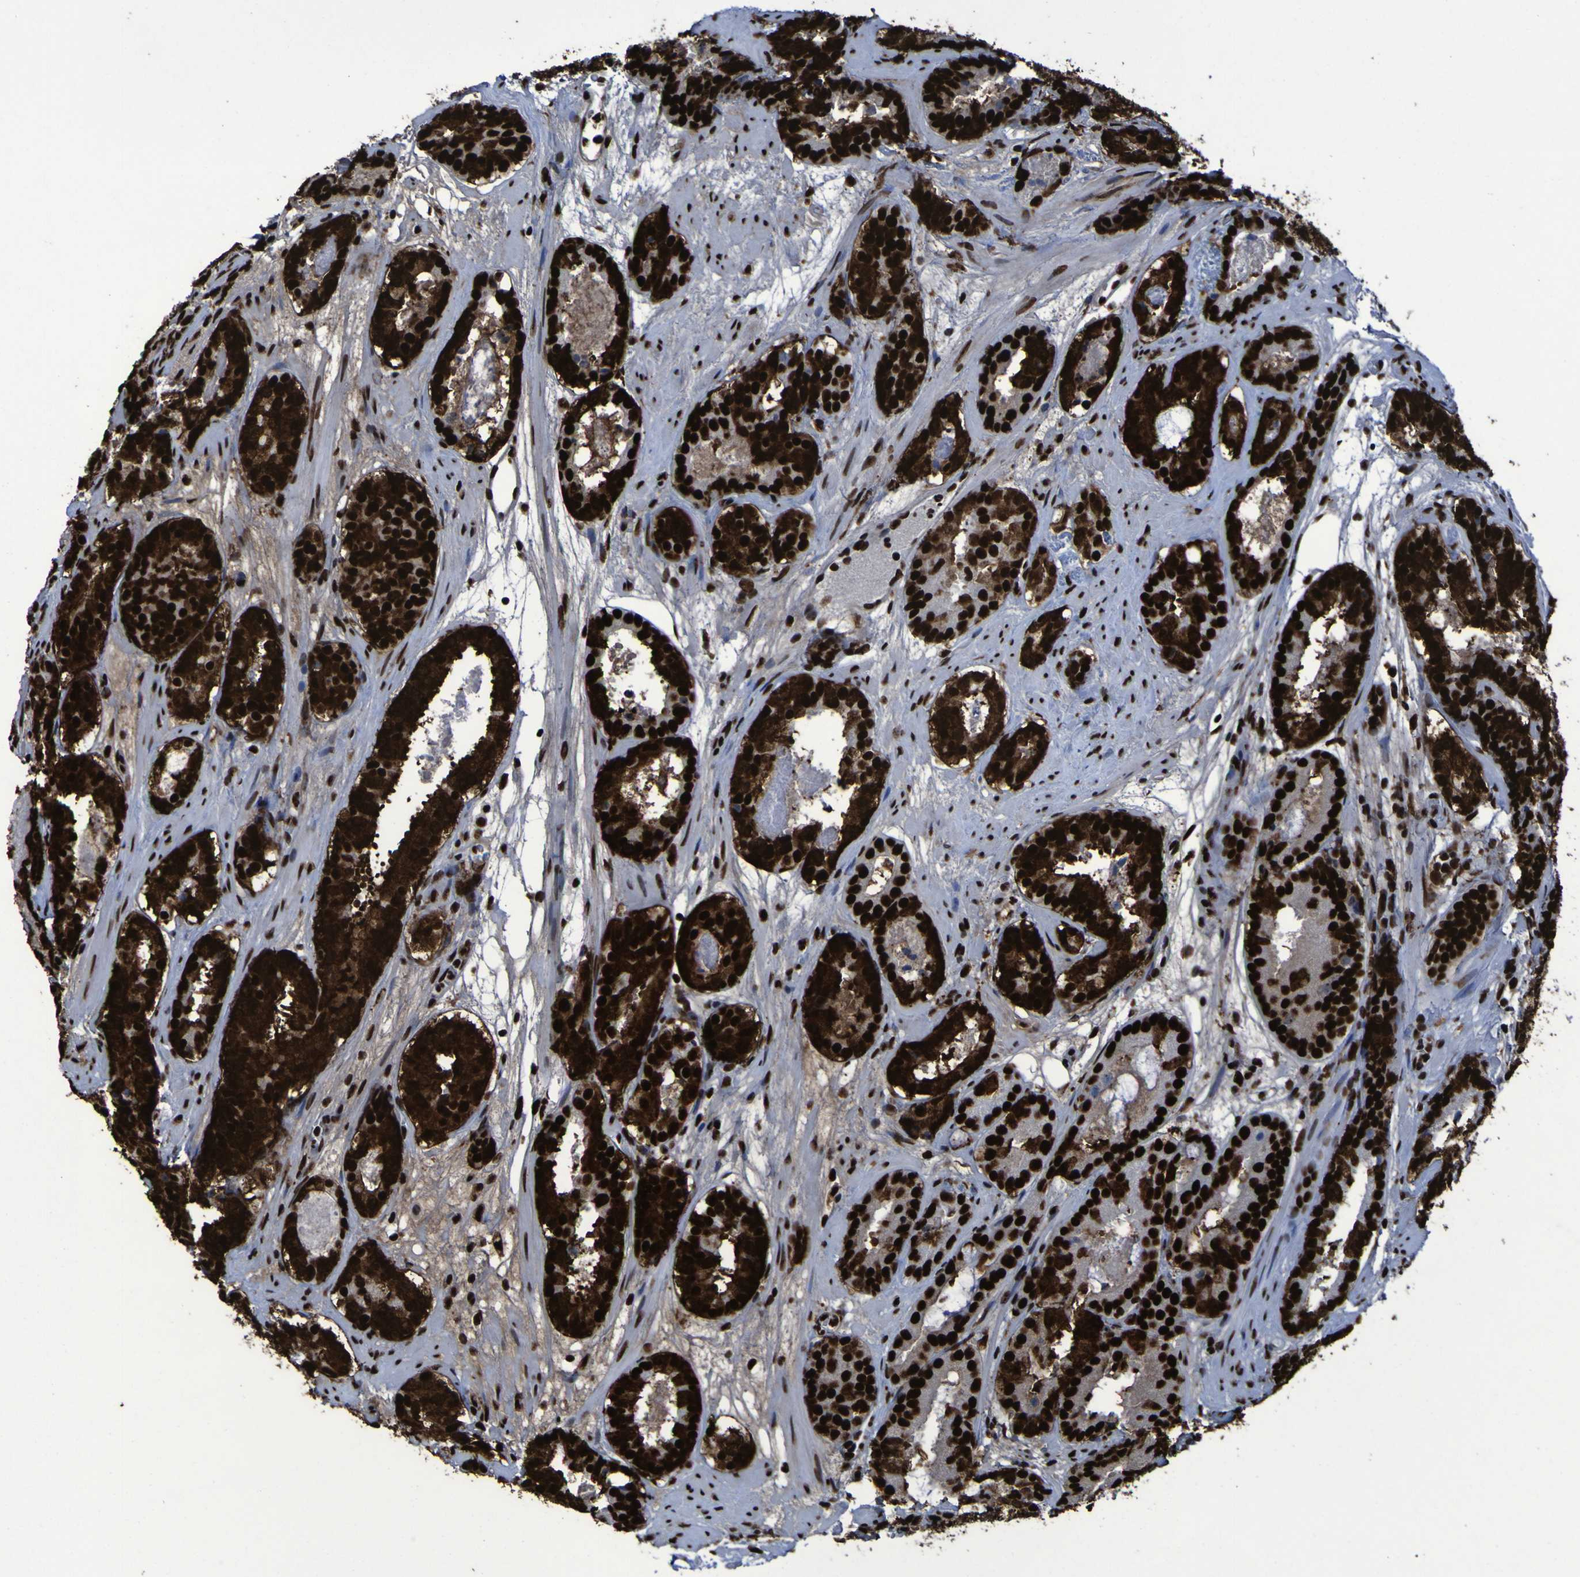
{"staining": {"intensity": "strong", "quantity": ">75%", "location": "nuclear"}, "tissue": "prostate cancer", "cell_type": "Tumor cells", "image_type": "cancer", "snomed": [{"axis": "morphology", "description": "Adenocarcinoma, Low grade"}, {"axis": "topography", "description": "Prostate"}], "caption": "IHC photomicrograph of human prostate cancer stained for a protein (brown), which shows high levels of strong nuclear positivity in approximately >75% of tumor cells.", "gene": "NPM1", "patient": {"sex": "male", "age": 69}}